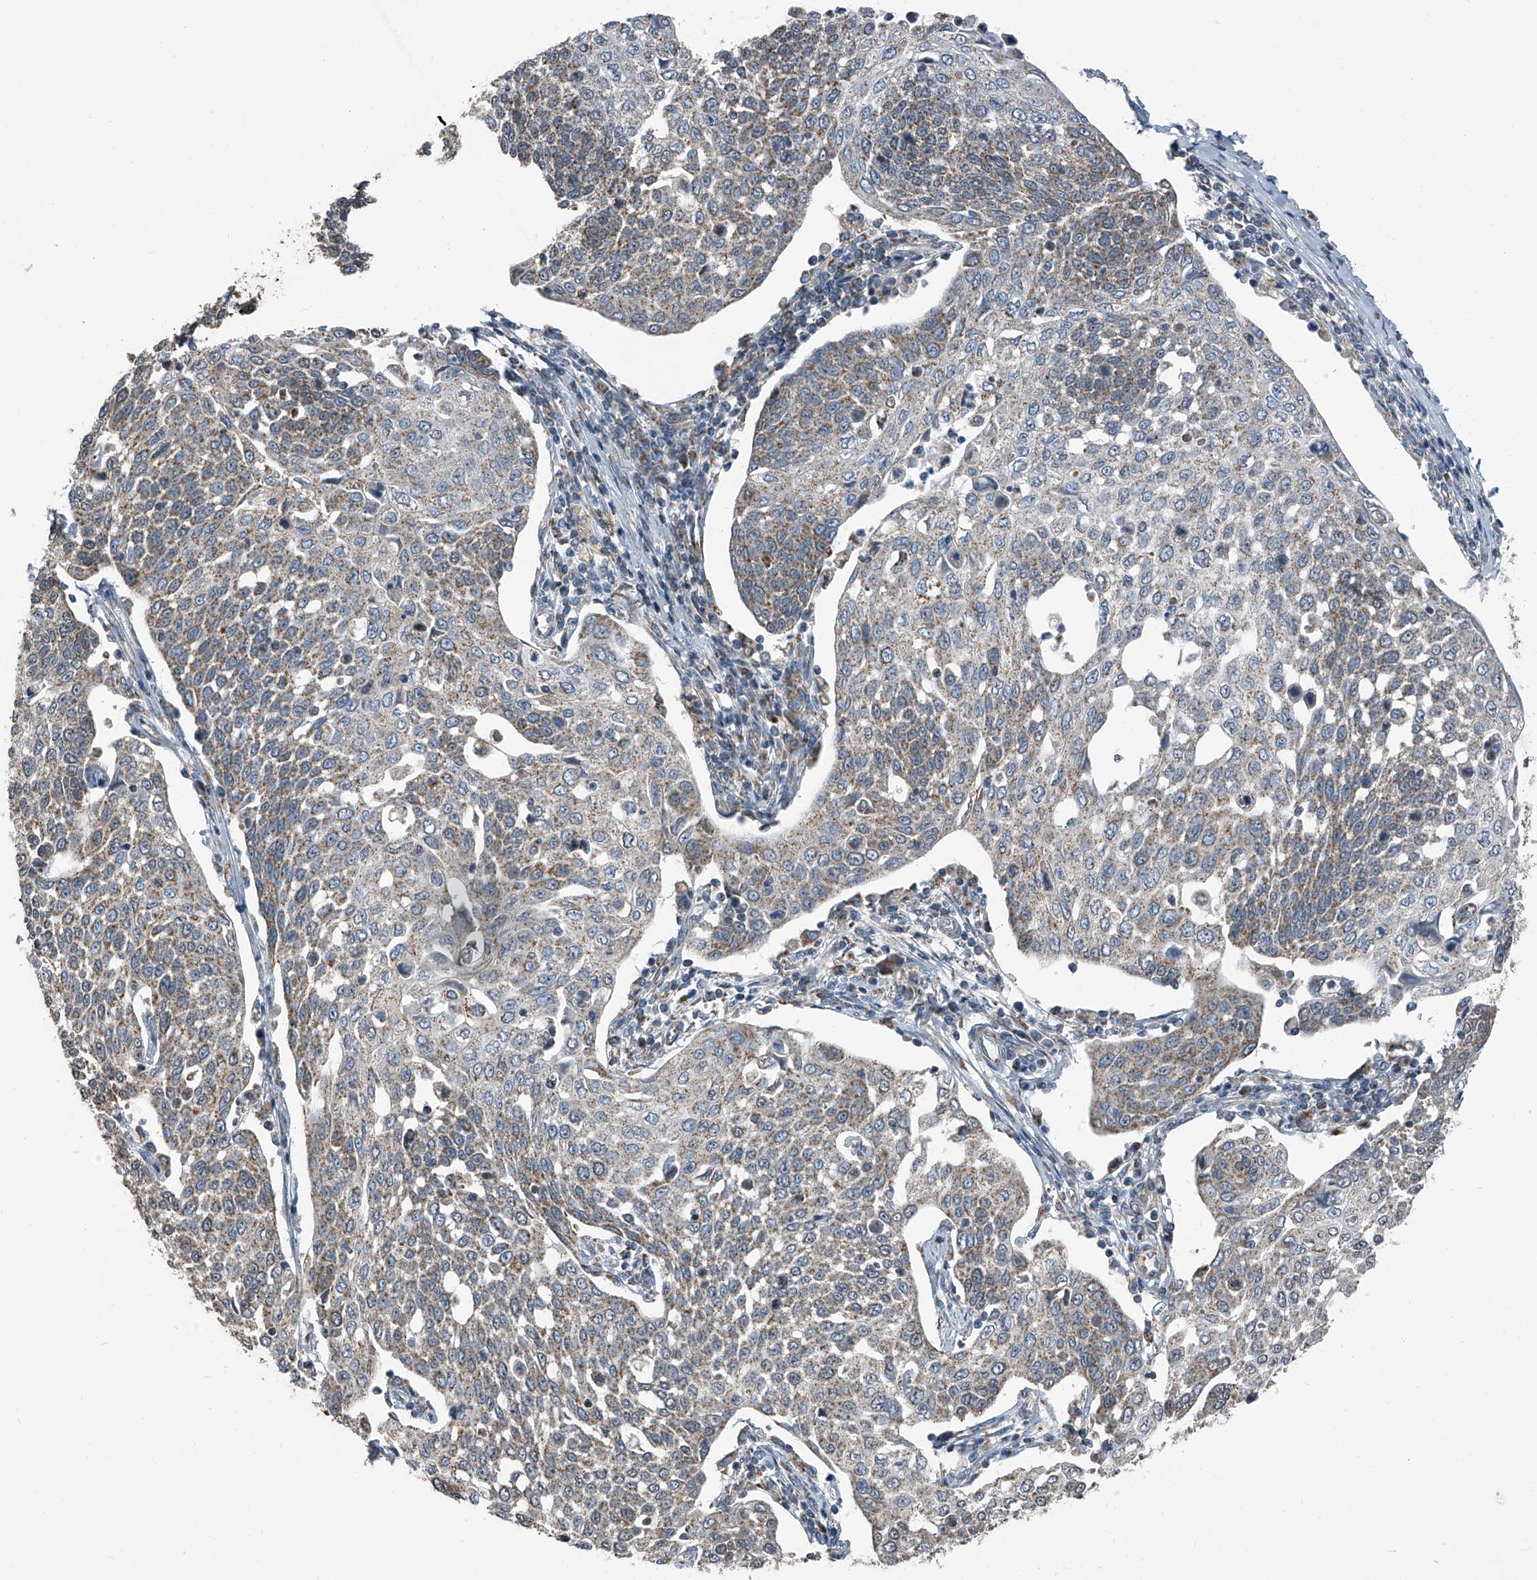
{"staining": {"intensity": "weak", "quantity": ">75%", "location": "cytoplasmic/membranous"}, "tissue": "cervical cancer", "cell_type": "Tumor cells", "image_type": "cancer", "snomed": [{"axis": "morphology", "description": "Squamous cell carcinoma, NOS"}, {"axis": "topography", "description": "Cervix"}], "caption": "This is a histology image of immunohistochemistry staining of cervical squamous cell carcinoma, which shows weak expression in the cytoplasmic/membranous of tumor cells.", "gene": "CHRNA7", "patient": {"sex": "female", "age": 34}}